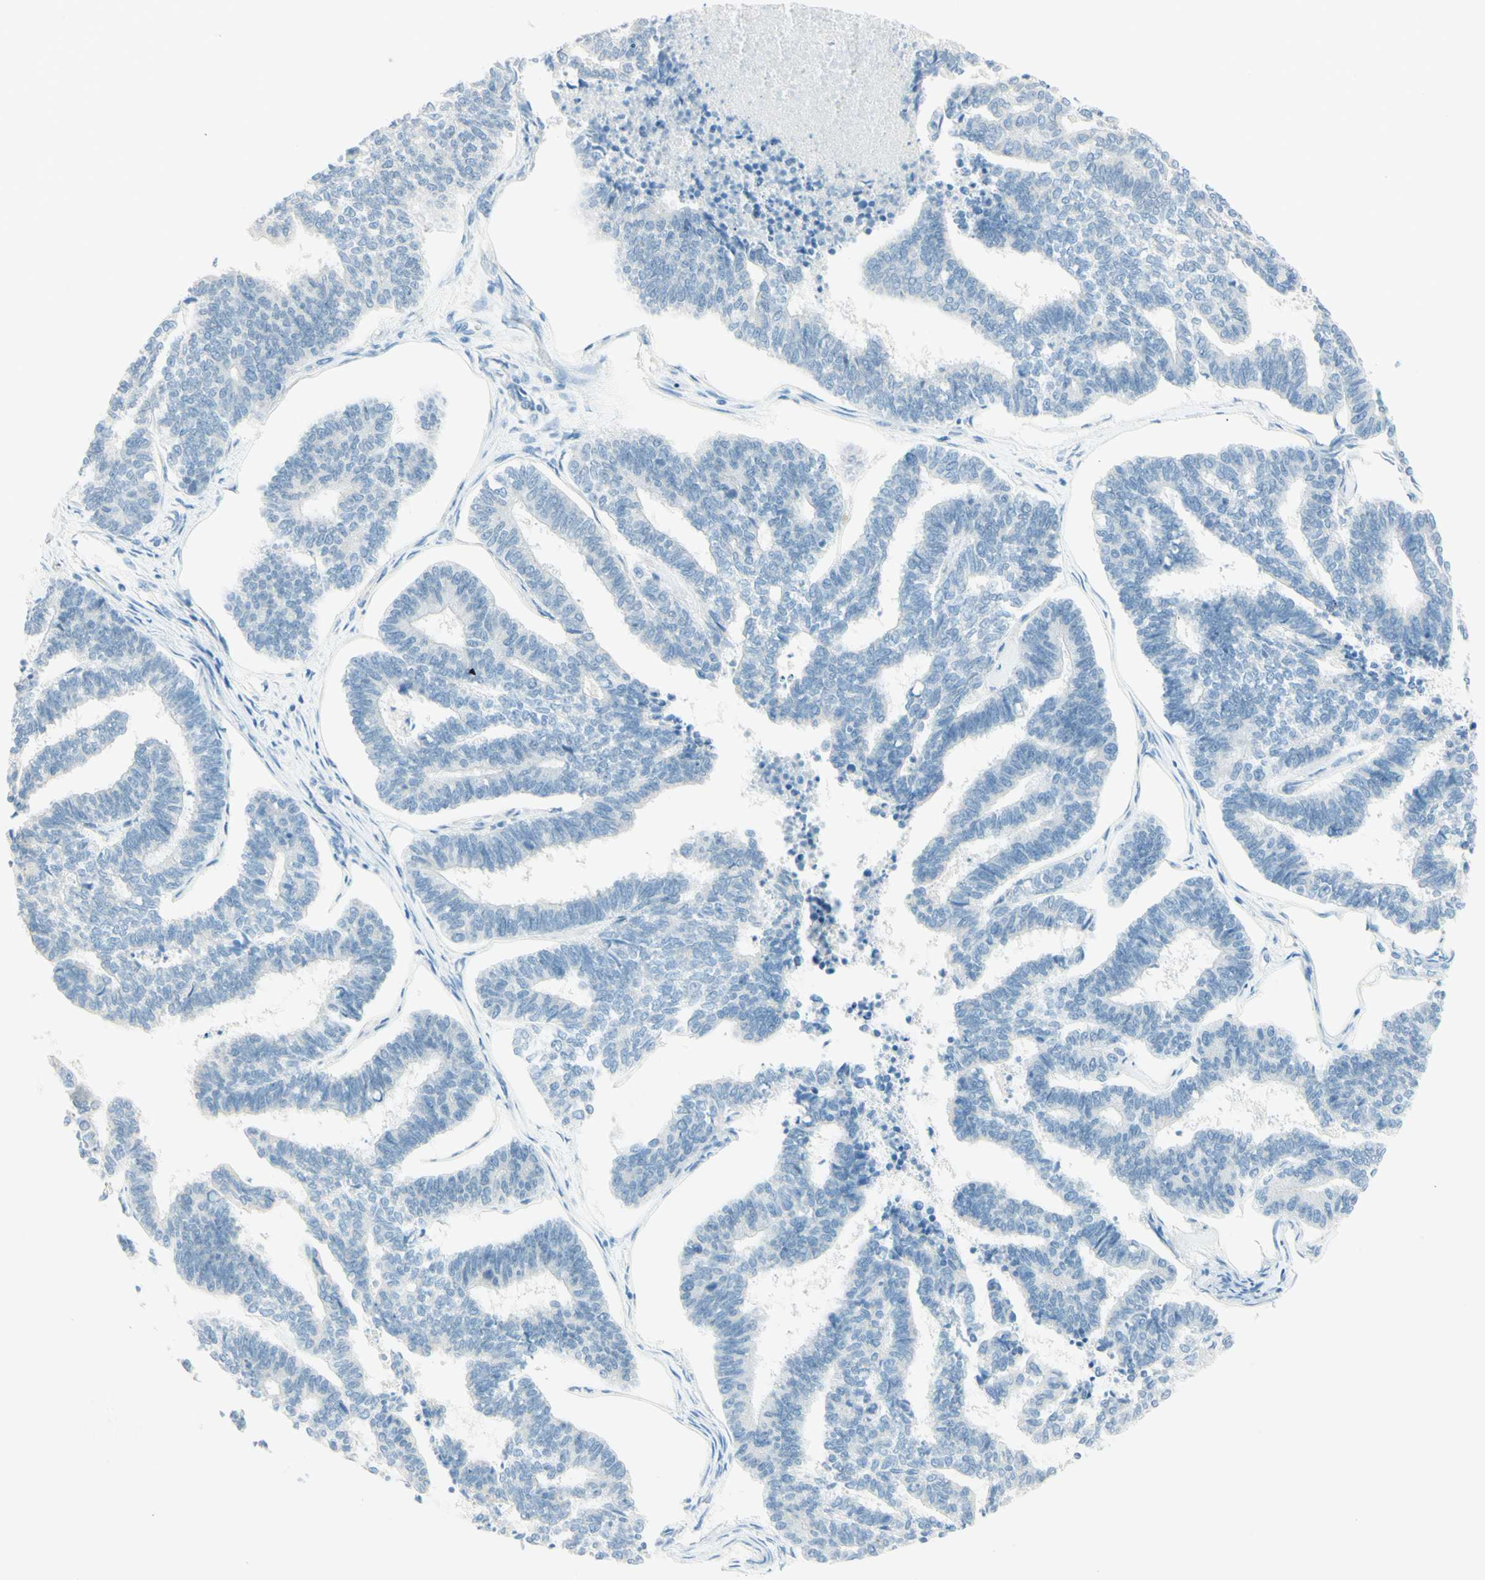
{"staining": {"intensity": "negative", "quantity": "none", "location": "none"}, "tissue": "endometrial cancer", "cell_type": "Tumor cells", "image_type": "cancer", "snomed": [{"axis": "morphology", "description": "Adenocarcinoma, NOS"}, {"axis": "topography", "description": "Endometrium"}], "caption": "Endometrial adenocarcinoma was stained to show a protein in brown. There is no significant staining in tumor cells. Nuclei are stained in blue.", "gene": "TMEM132D", "patient": {"sex": "female", "age": 70}}